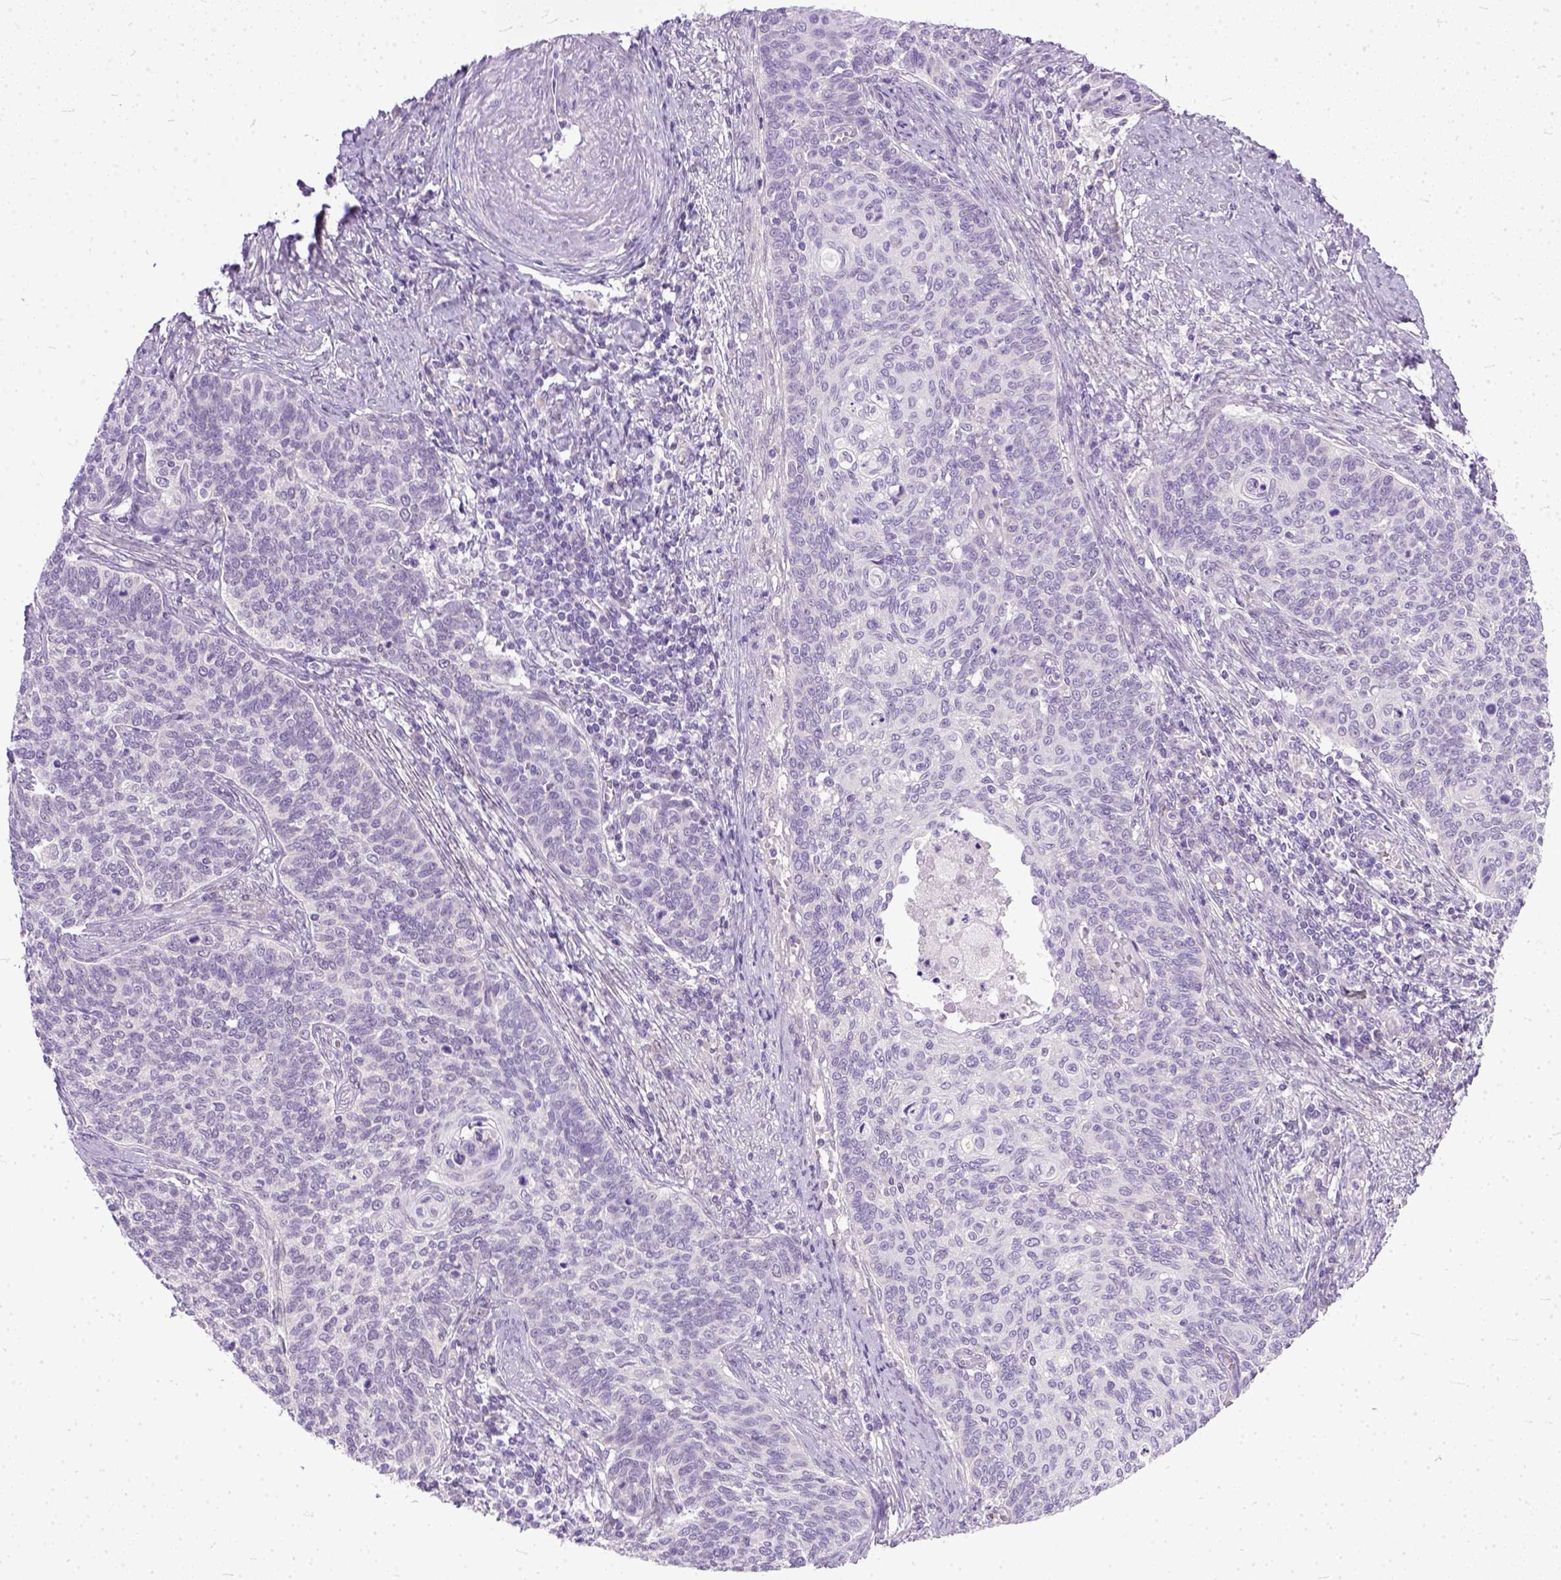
{"staining": {"intensity": "negative", "quantity": "none", "location": "none"}, "tissue": "cervical cancer", "cell_type": "Tumor cells", "image_type": "cancer", "snomed": [{"axis": "morphology", "description": "Normal tissue, NOS"}, {"axis": "morphology", "description": "Squamous cell carcinoma, NOS"}, {"axis": "topography", "description": "Cervix"}], "caption": "The histopathology image demonstrates no staining of tumor cells in cervical squamous cell carcinoma. Nuclei are stained in blue.", "gene": "TCEAL7", "patient": {"sex": "female", "age": 39}}